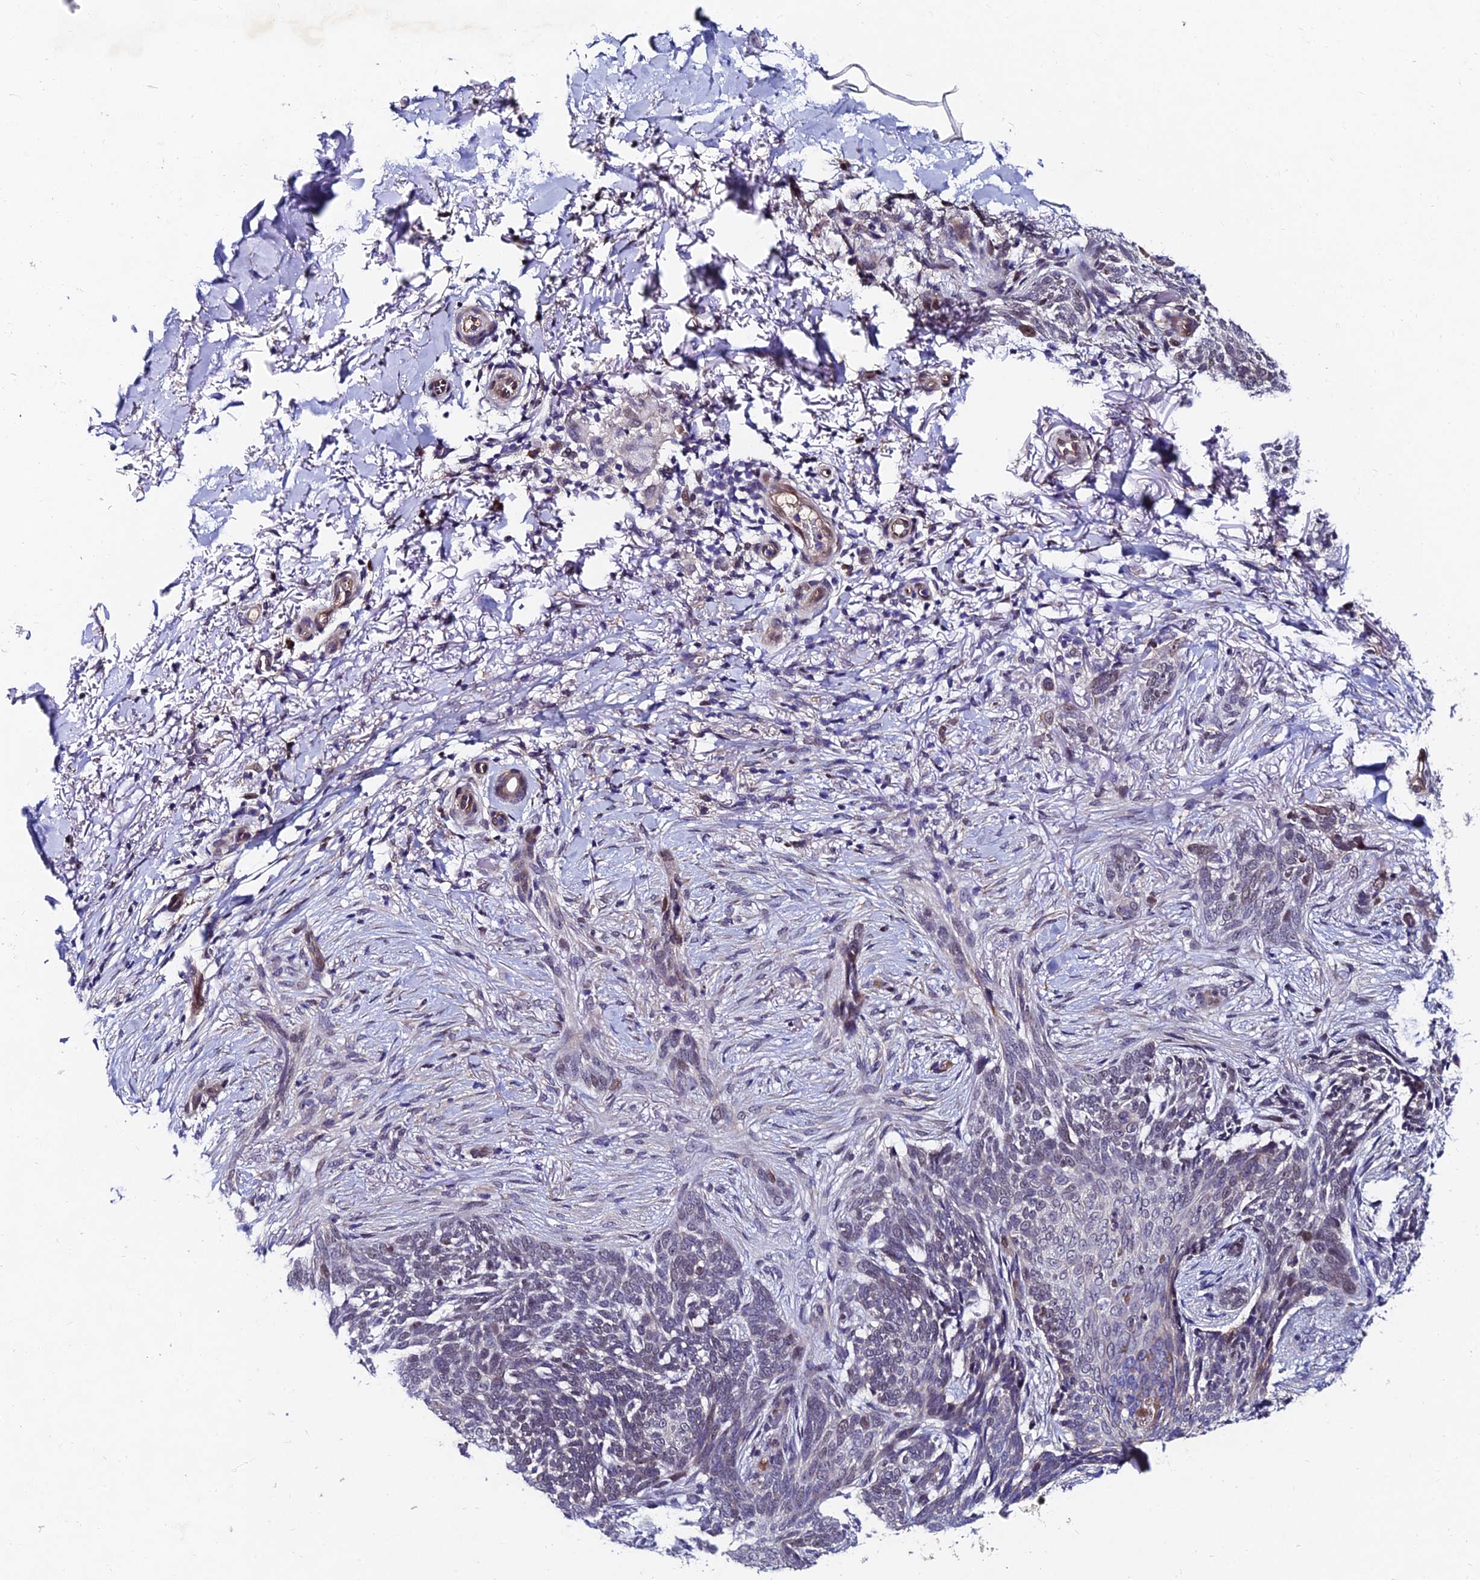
{"staining": {"intensity": "weak", "quantity": "<25%", "location": "nuclear"}, "tissue": "skin cancer", "cell_type": "Tumor cells", "image_type": "cancer", "snomed": [{"axis": "morphology", "description": "Normal tissue, NOS"}, {"axis": "morphology", "description": "Basal cell carcinoma"}, {"axis": "topography", "description": "Skin"}], "caption": "Tumor cells are negative for brown protein staining in basal cell carcinoma (skin).", "gene": "TRIM24", "patient": {"sex": "female", "age": 67}}